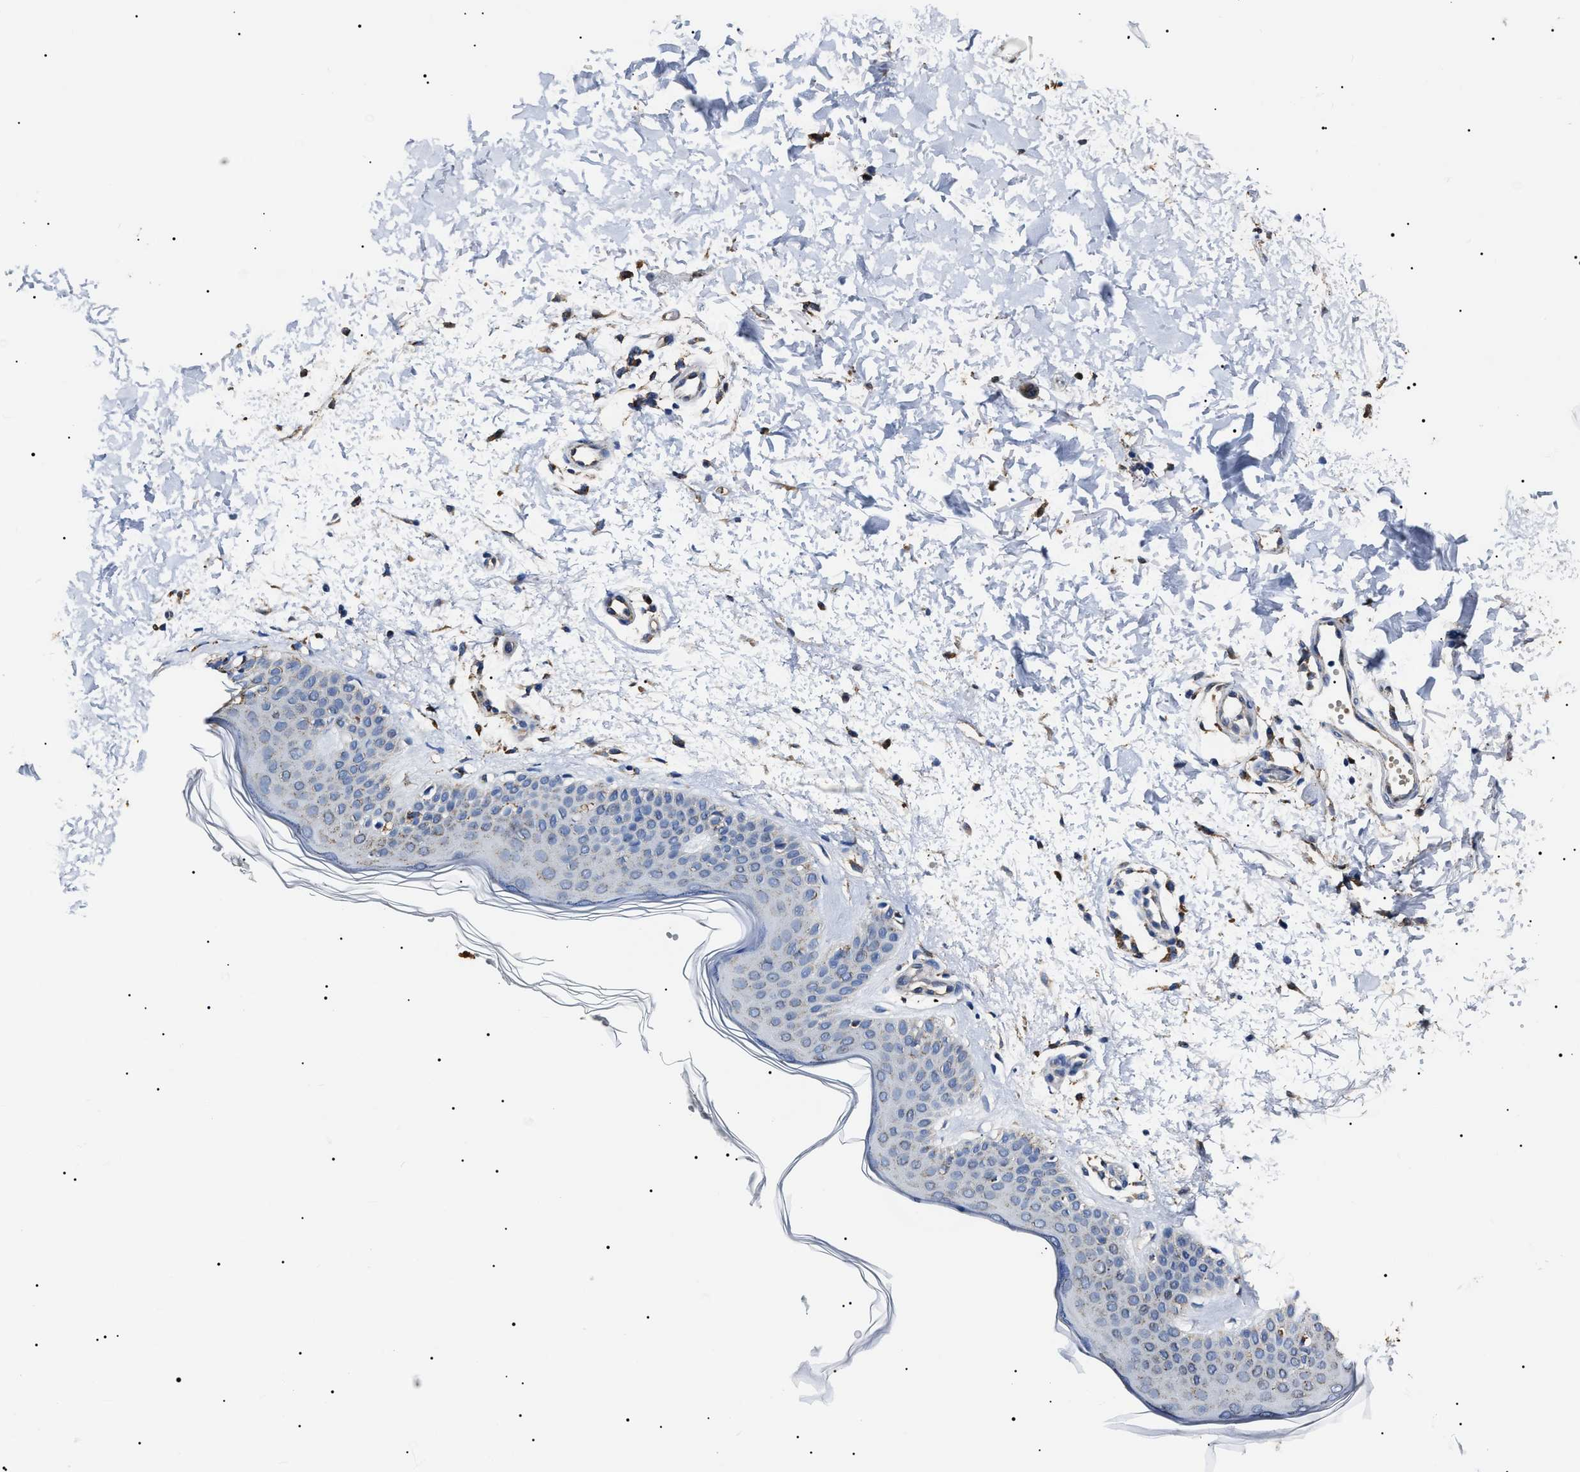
{"staining": {"intensity": "moderate", "quantity": ">75%", "location": "cytoplasmic/membranous"}, "tissue": "skin", "cell_type": "Fibroblasts", "image_type": "normal", "snomed": [{"axis": "morphology", "description": "Normal tissue, NOS"}, {"axis": "morphology", "description": "Malignant melanoma, NOS"}, {"axis": "topography", "description": "Skin"}], "caption": "The micrograph shows staining of normal skin, revealing moderate cytoplasmic/membranous protein positivity (brown color) within fibroblasts.", "gene": "ALDH1A1", "patient": {"sex": "male", "age": 83}}